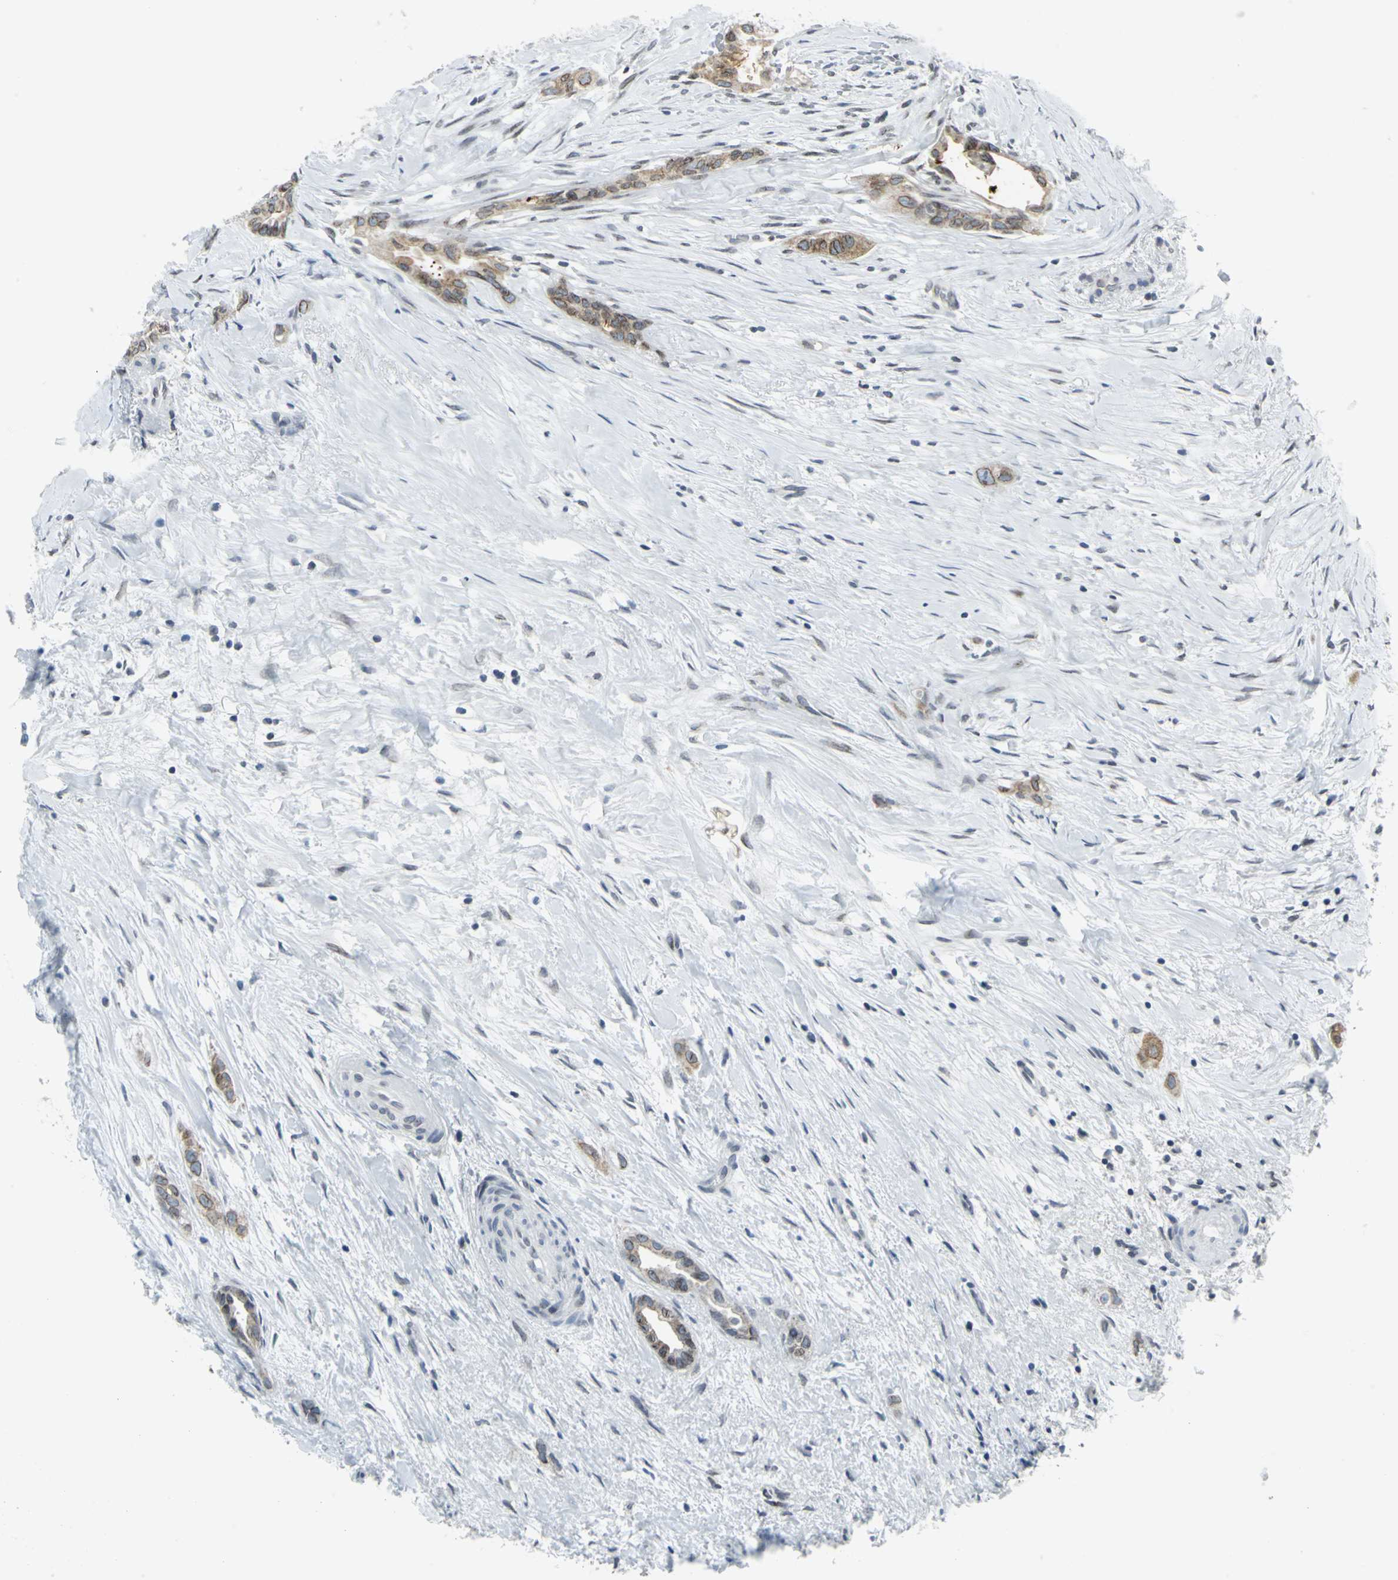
{"staining": {"intensity": "moderate", "quantity": ">75%", "location": "cytoplasmic/membranous"}, "tissue": "liver cancer", "cell_type": "Tumor cells", "image_type": "cancer", "snomed": [{"axis": "morphology", "description": "Cholangiocarcinoma"}, {"axis": "topography", "description": "Liver"}], "caption": "Immunohistochemical staining of liver cancer (cholangiocarcinoma) exhibits moderate cytoplasmic/membranous protein expression in about >75% of tumor cells.", "gene": "SNUPN", "patient": {"sex": "female", "age": 65}}